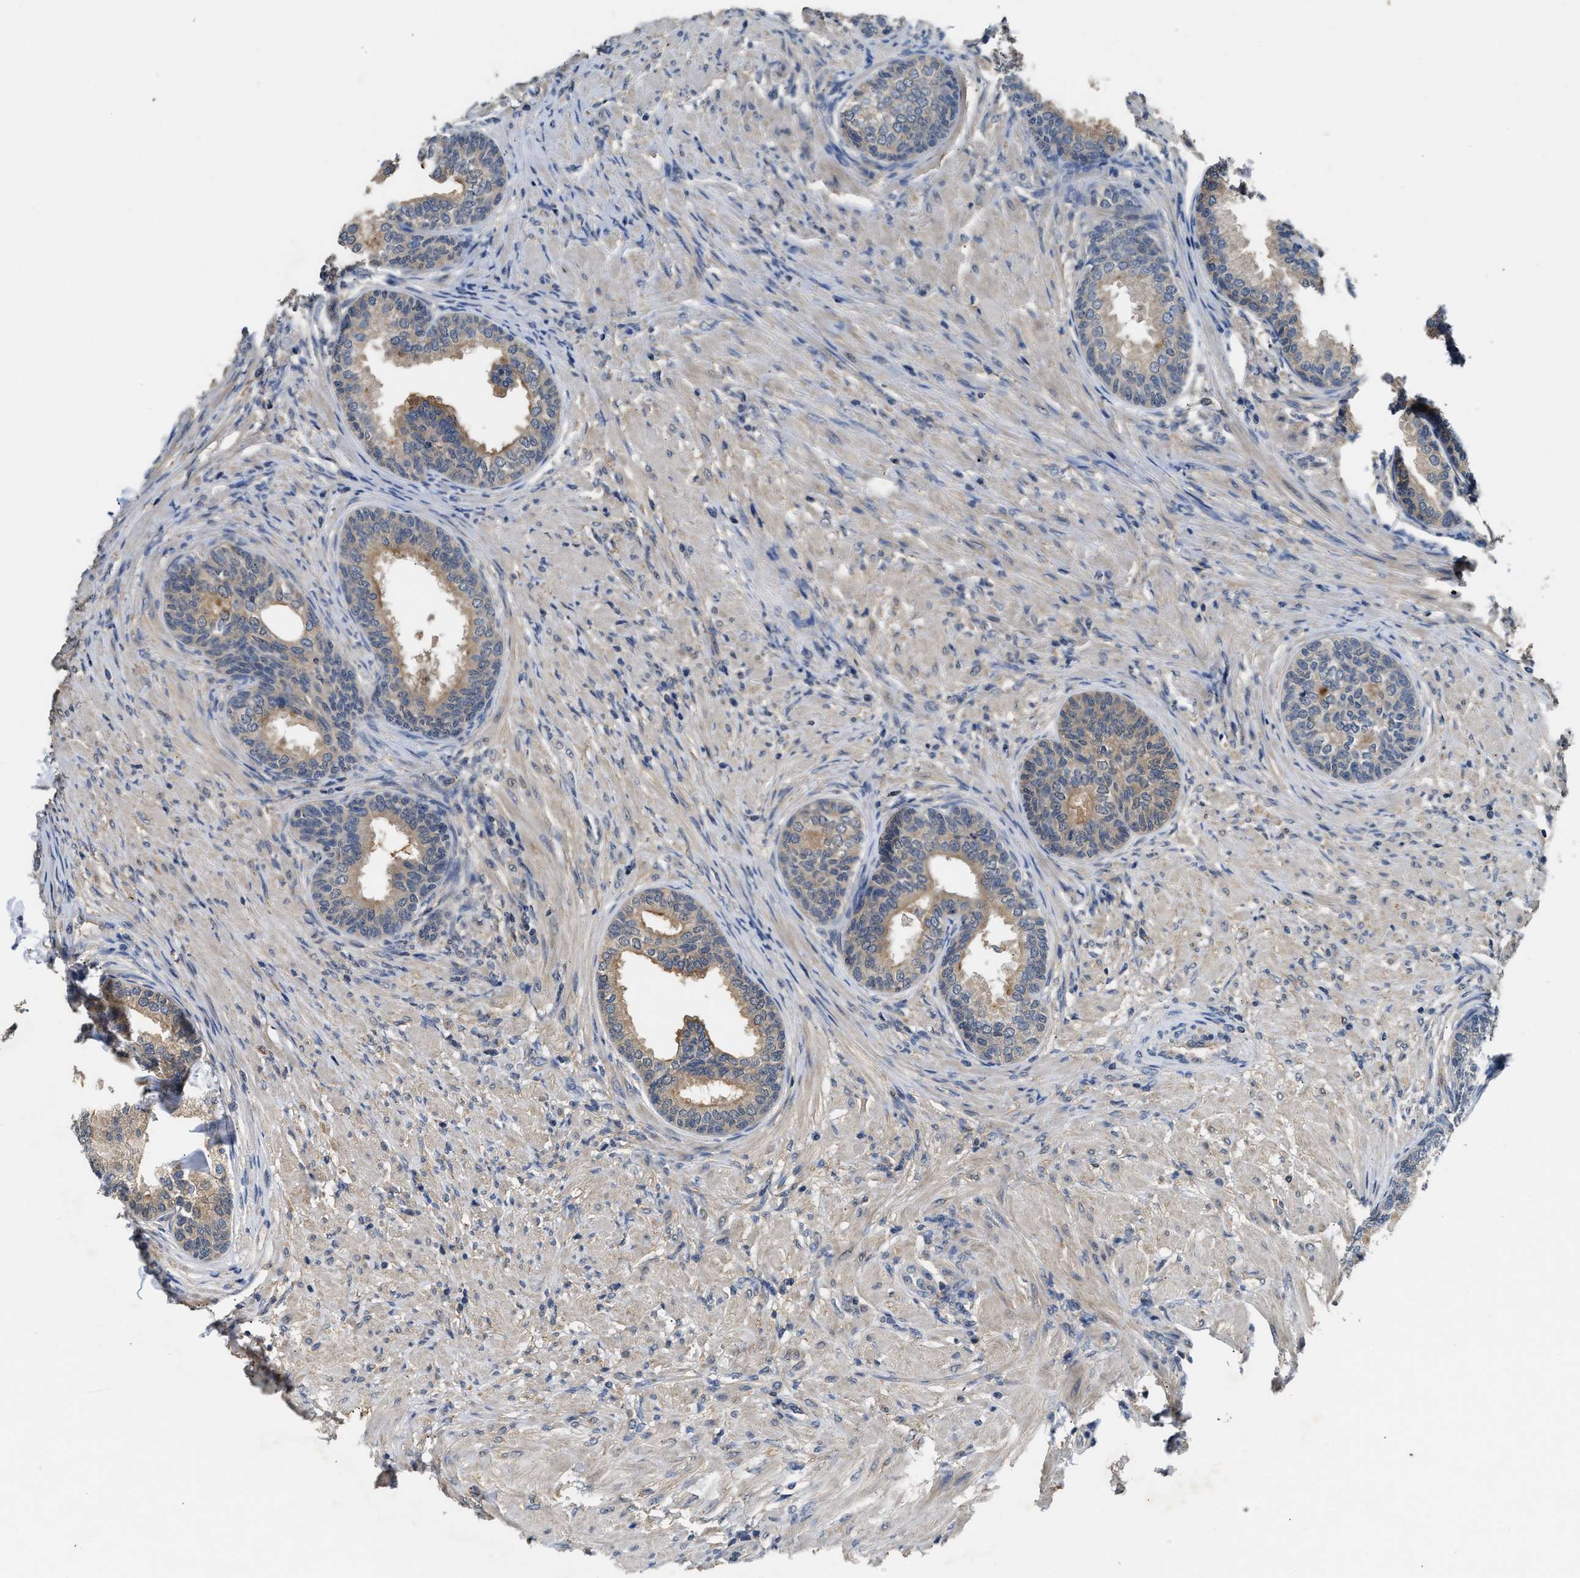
{"staining": {"intensity": "weak", "quantity": "25%-75%", "location": "cytoplasmic/membranous"}, "tissue": "prostate", "cell_type": "Glandular cells", "image_type": "normal", "snomed": [{"axis": "morphology", "description": "Normal tissue, NOS"}, {"axis": "topography", "description": "Prostate"}], "caption": "This micrograph demonstrates immunohistochemistry staining of benign human prostate, with low weak cytoplasmic/membranous expression in approximately 25%-75% of glandular cells.", "gene": "INHA", "patient": {"sex": "male", "age": 76}}